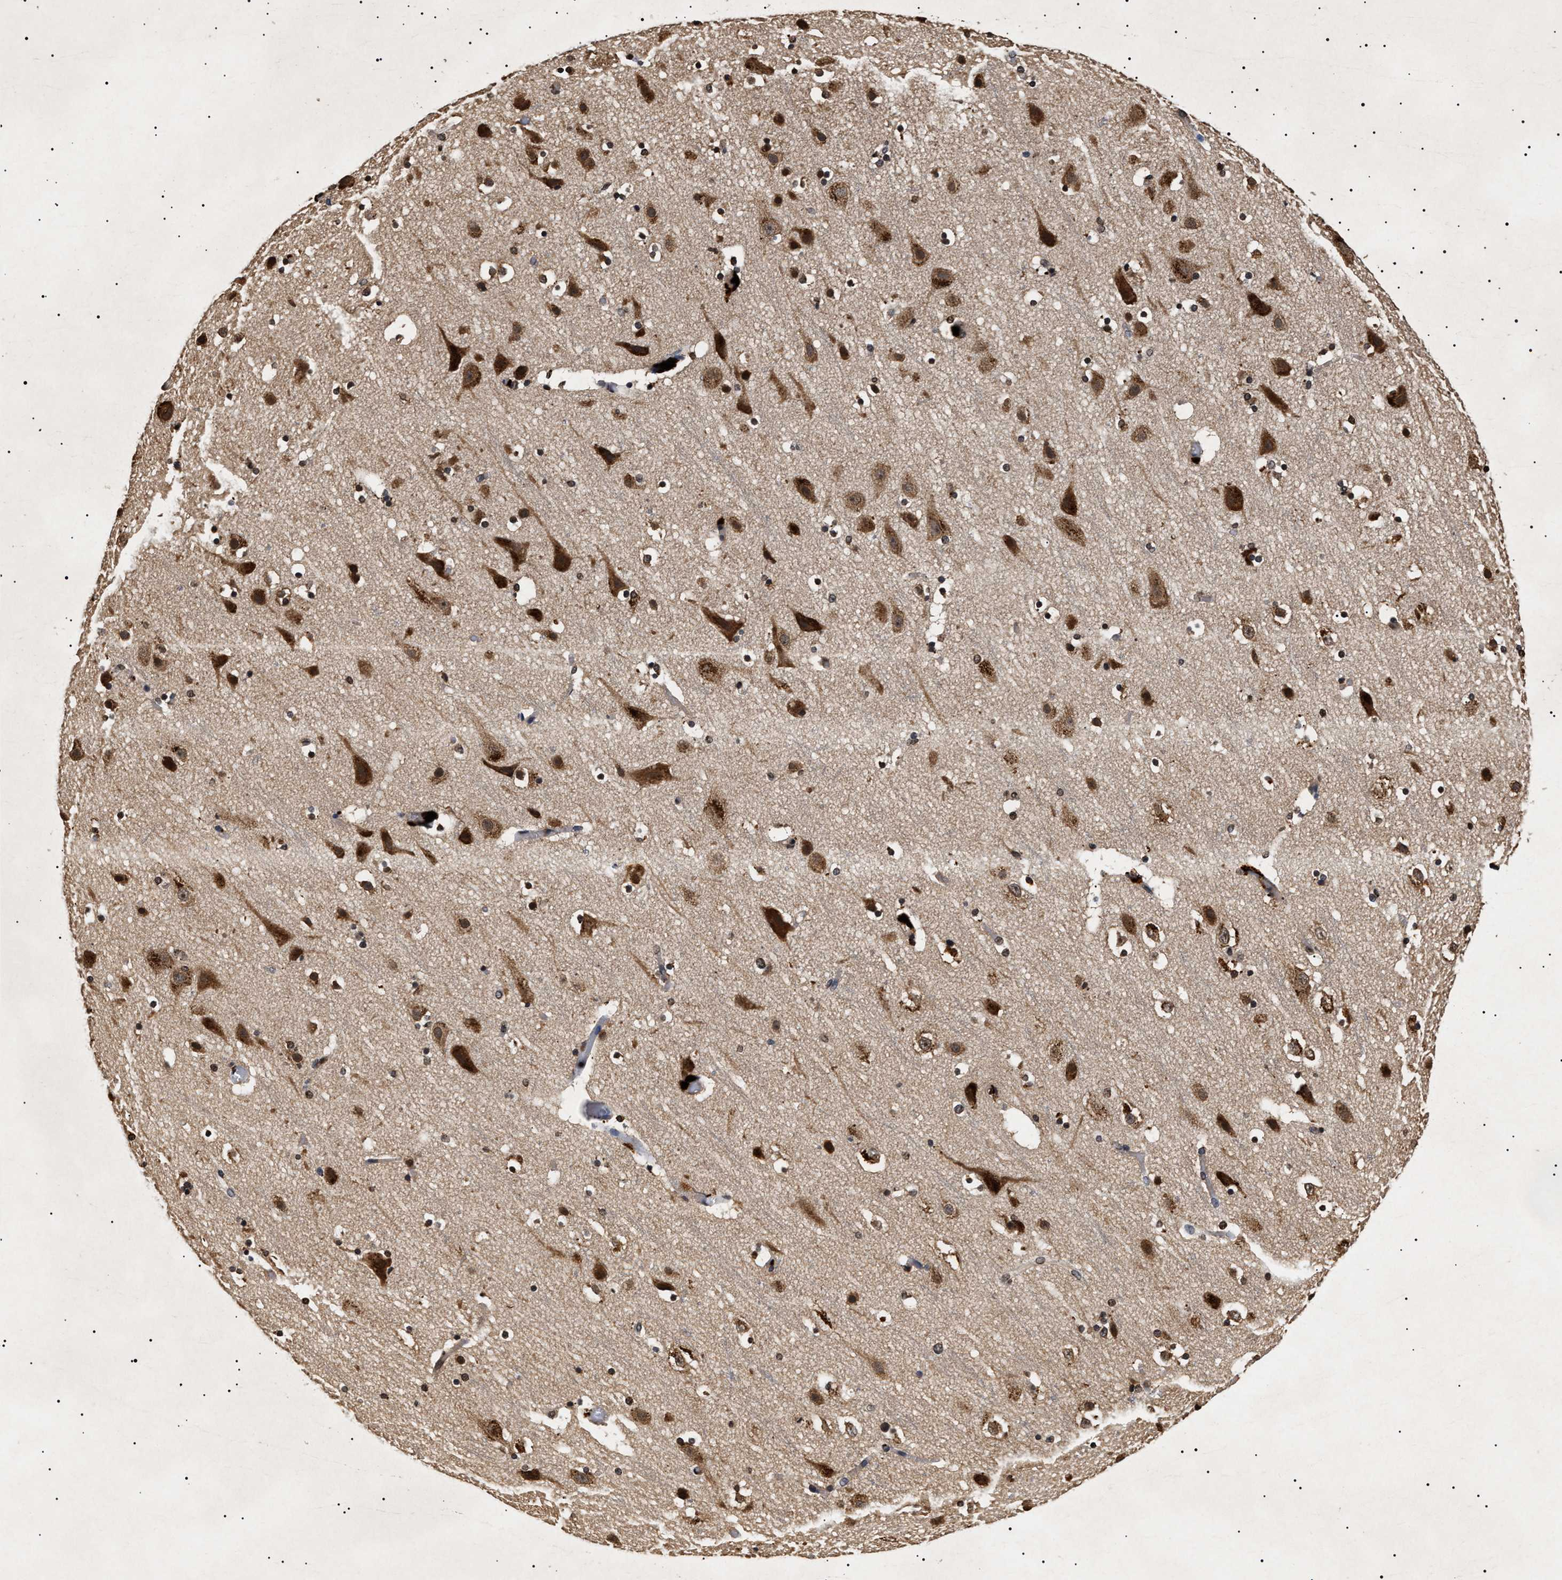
{"staining": {"intensity": "moderate", "quantity": "25%-75%", "location": "cytoplasmic/membranous"}, "tissue": "cerebral cortex", "cell_type": "Endothelial cells", "image_type": "normal", "snomed": [{"axis": "morphology", "description": "Normal tissue, NOS"}, {"axis": "topography", "description": "Cerebral cortex"}], "caption": "Human cerebral cortex stained with a brown dye shows moderate cytoplasmic/membranous positive expression in about 25%-75% of endothelial cells.", "gene": "KIF21A", "patient": {"sex": "male", "age": 45}}